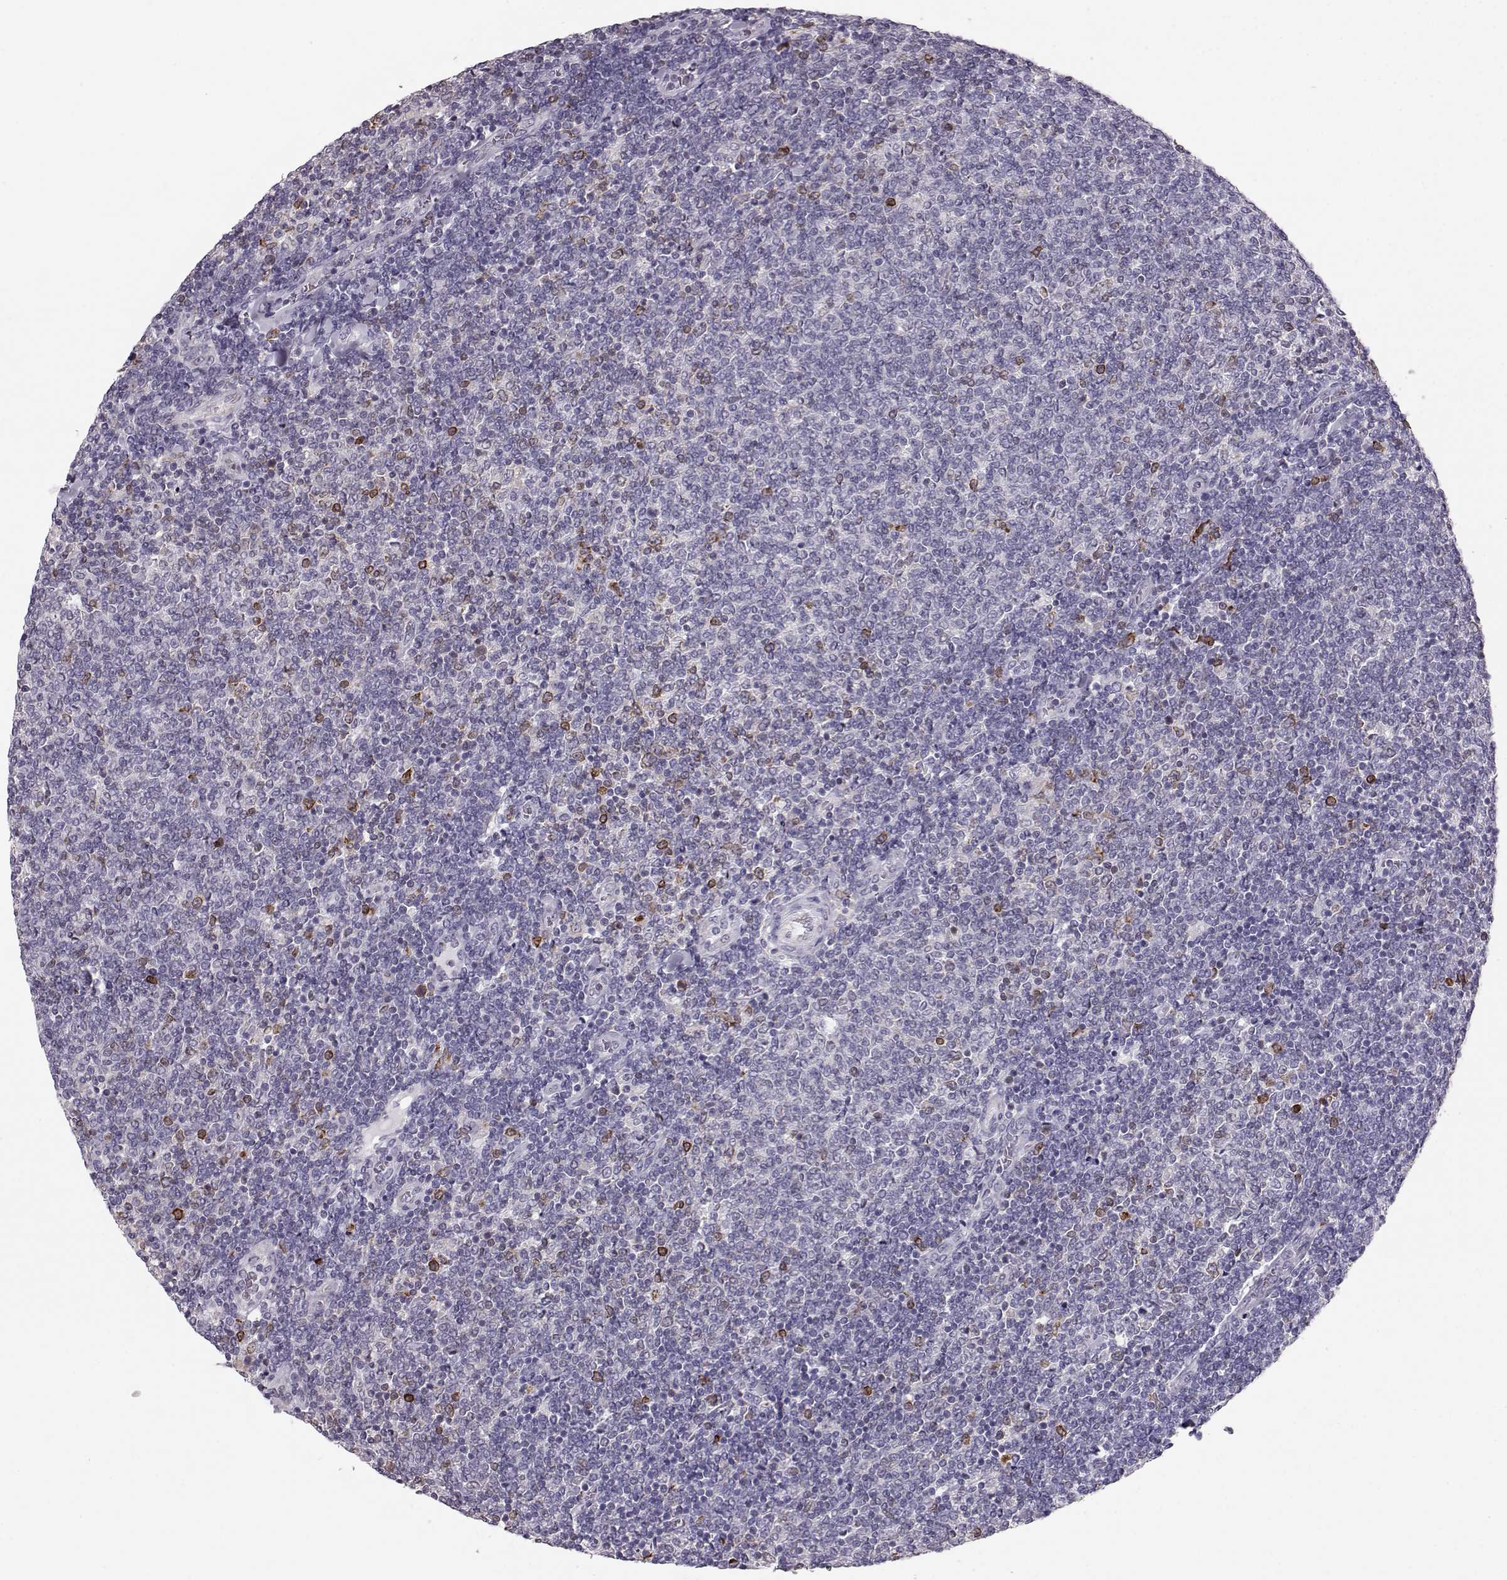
{"staining": {"intensity": "negative", "quantity": "none", "location": "none"}, "tissue": "lymphoma", "cell_type": "Tumor cells", "image_type": "cancer", "snomed": [{"axis": "morphology", "description": "Malignant lymphoma, non-Hodgkin's type, Low grade"}, {"axis": "topography", "description": "Lymph node"}], "caption": "Tumor cells are negative for brown protein staining in malignant lymphoma, non-Hodgkin's type (low-grade). The staining was performed using DAB (3,3'-diaminobenzidine) to visualize the protein expression in brown, while the nuclei were stained in blue with hematoxylin (Magnification: 20x).", "gene": "ELOVL5", "patient": {"sex": "male", "age": 52}}